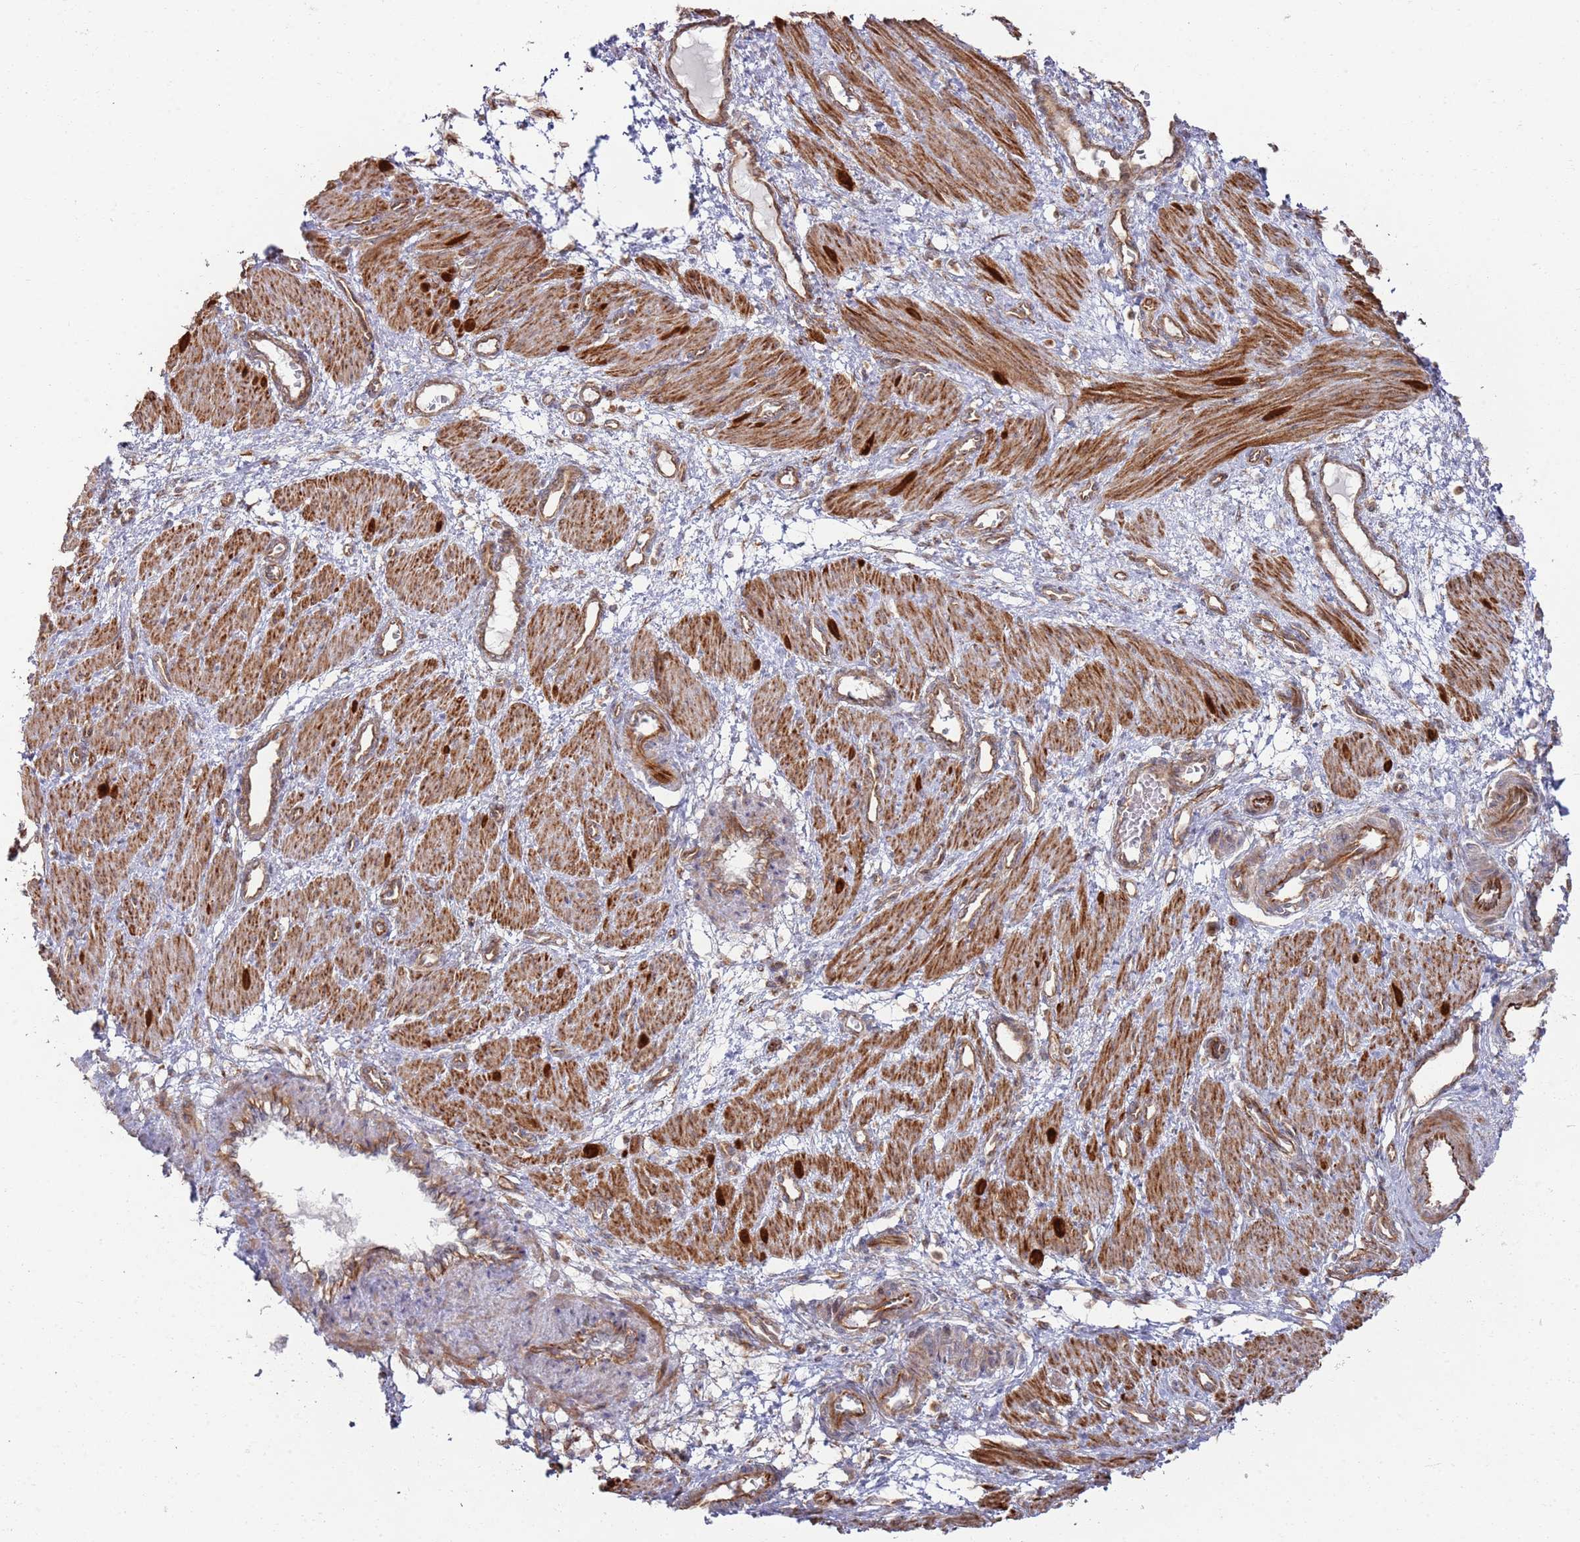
{"staining": {"intensity": "strong", "quantity": "25%-75%", "location": "cytoplasmic/membranous"}, "tissue": "smooth muscle", "cell_type": "Smooth muscle cells", "image_type": "normal", "snomed": [{"axis": "morphology", "description": "Normal tissue, NOS"}, {"axis": "topography", "description": "Endometrium"}], "caption": "There is high levels of strong cytoplasmic/membranous expression in smooth muscle cells of normal smooth muscle, as demonstrated by immunohistochemical staining (brown color).", "gene": "PHF21A", "patient": {"sex": "female", "age": 33}}